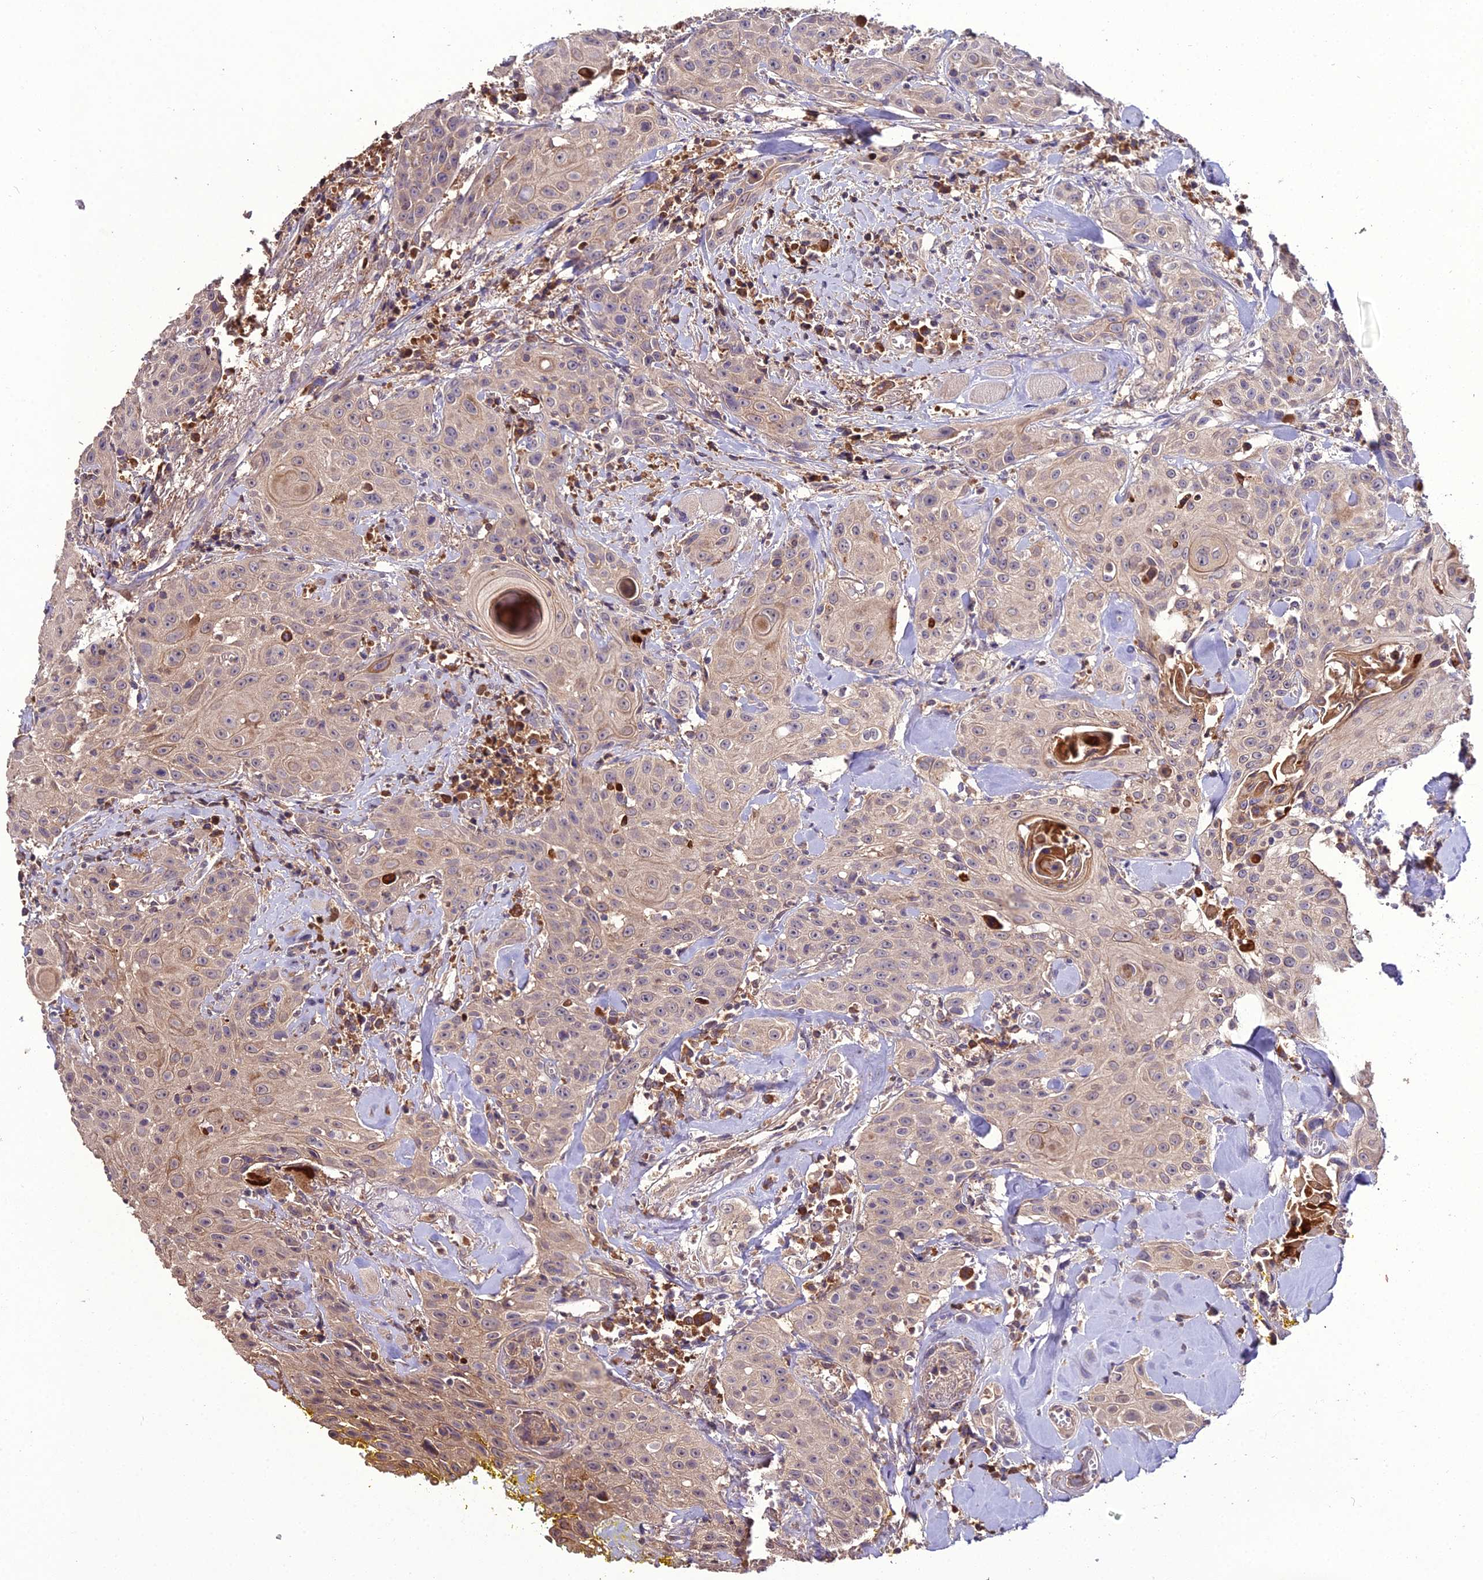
{"staining": {"intensity": "weak", "quantity": "<25%", "location": "cytoplasmic/membranous"}, "tissue": "head and neck cancer", "cell_type": "Tumor cells", "image_type": "cancer", "snomed": [{"axis": "morphology", "description": "Squamous cell carcinoma, NOS"}, {"axis": "topography", "description": "Oral tissue"}, {"axis": "topography", "description": "Head-Neck"}], "caption": "Tumor cells show no significant staining in head and neck cancer (squamous cell carcinoma). (DAB (3,3'-diaminobenzidine) immunohistochemistry (IHC) with hematoxylin counter stain).", "gene": "KCTD16", "patient": {"sex": "female", "age": 82}}